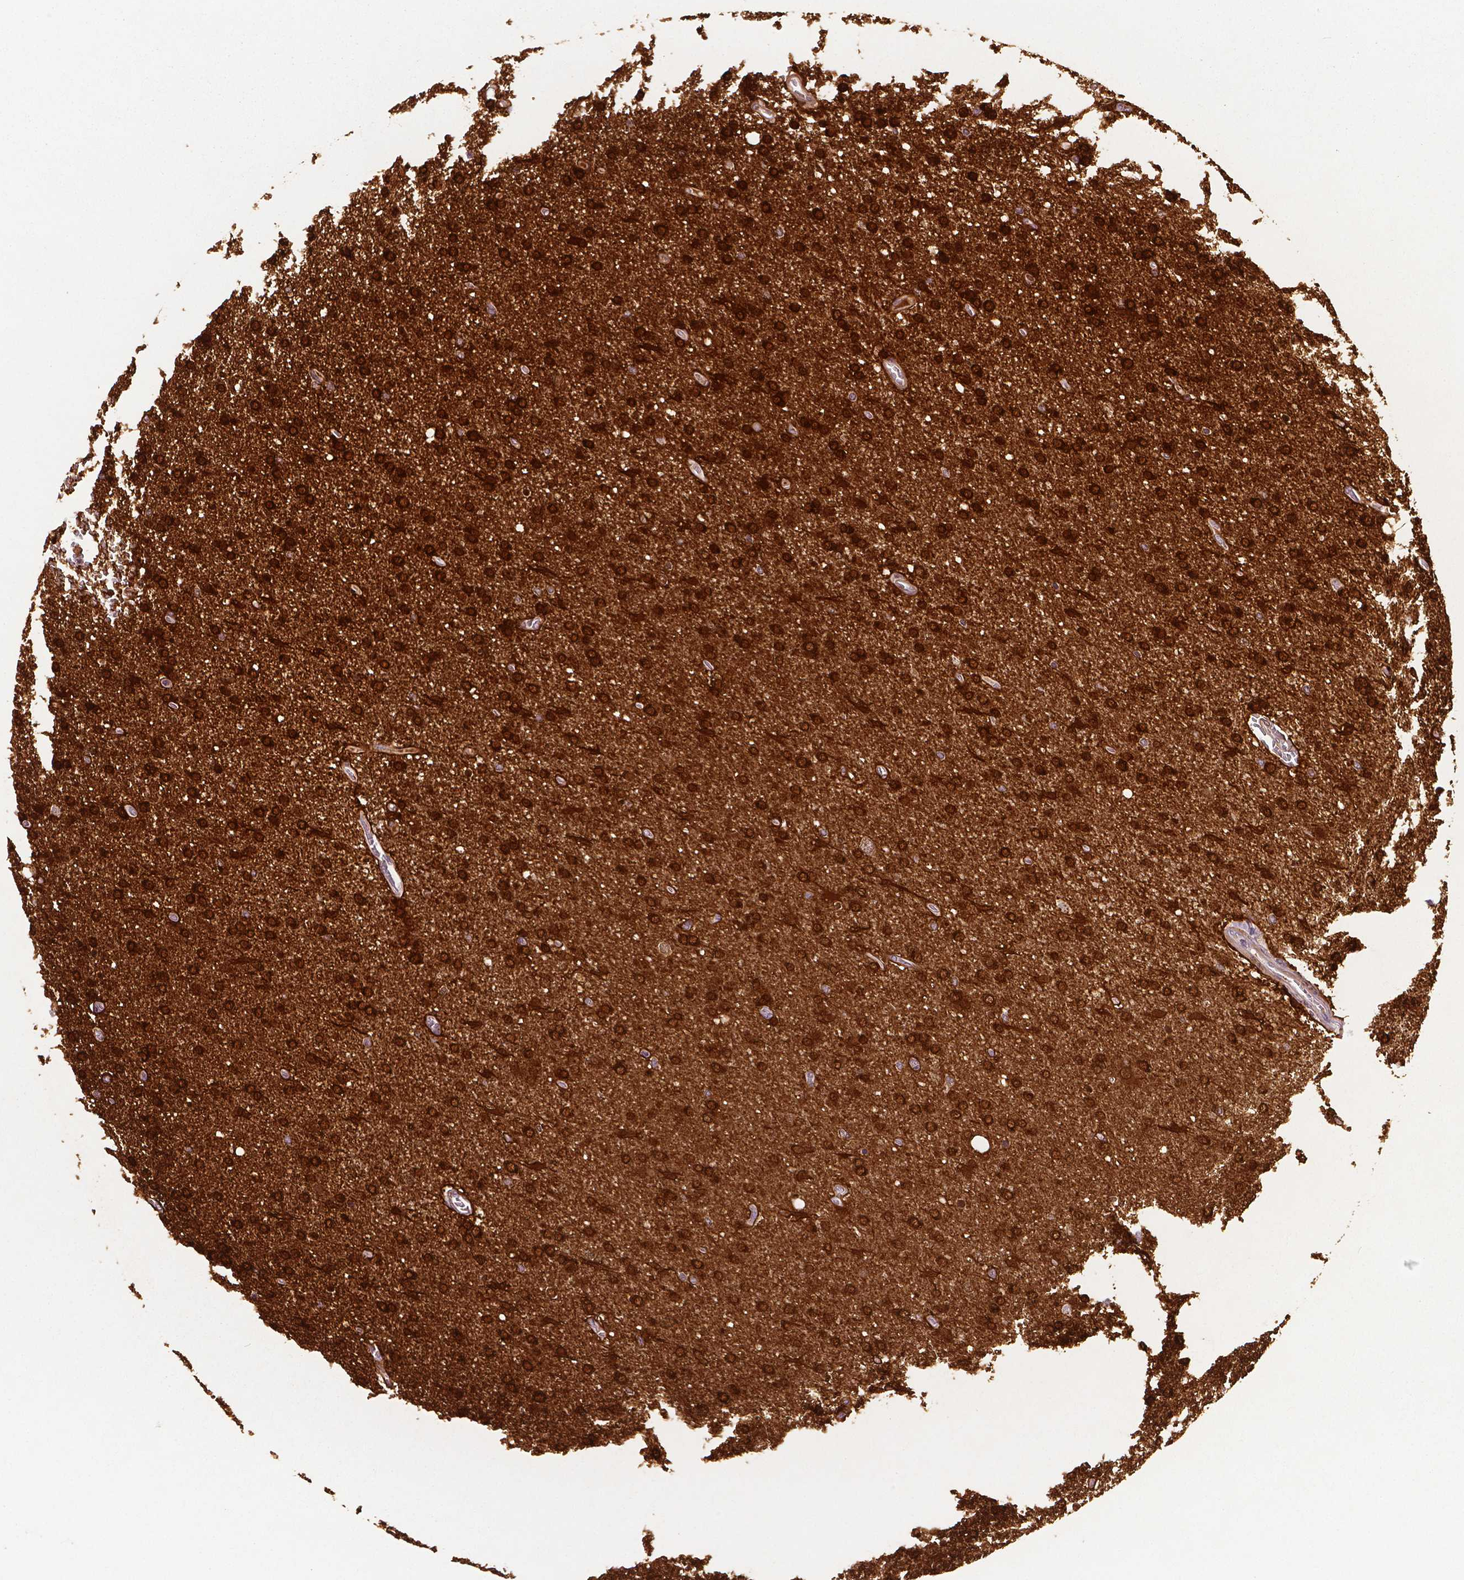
{"staining": {"intensity": "strong", "quantity": ">75%", "location": "cytoplasmic/membranous"}, "tissue": "glioma", "cell_type": "Tumor cells", "image_type": "cancer", "snomed": [{"axis": "morphology", "description": "Glioma, malignant, High grade"}, {"axis": "topography", "description": "Cerebral cortex"}], "caption": "This photomicrograph exhibits glioma stained with IHC to label a protein in brown. The cytoplasmic/membranous of tumor cells show strong positivity for the protein. Nuclei are counter-stained blue.", "gene": "PHGDH", "patient": {"sex": "male", "age": 70}}